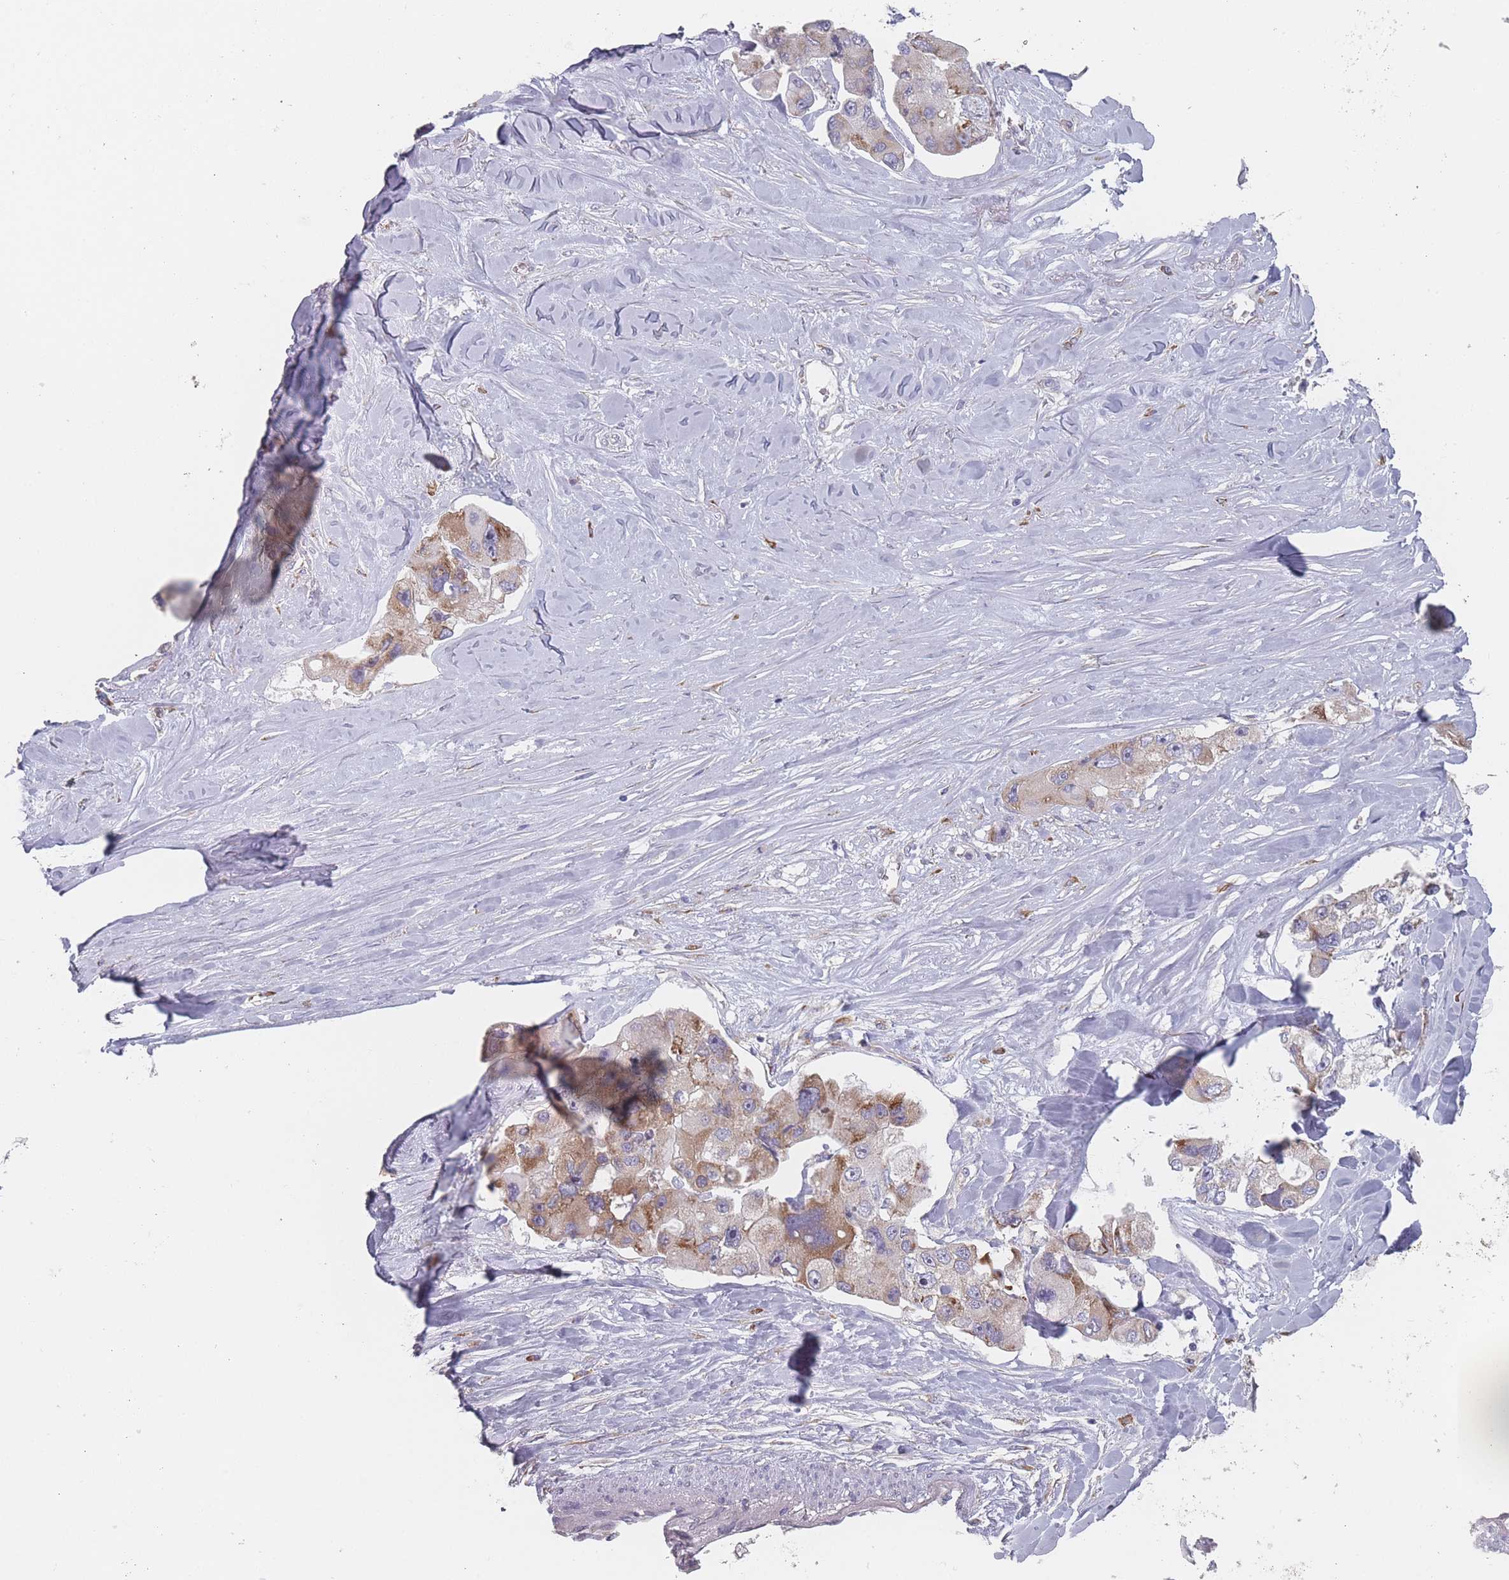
{"staining": {"intensity": "moderate", "quantity": "25%-75%", "location": "cytoplasmic/membranous"}, "tissue": "lung cancer", "cell_type": "Tumor cells", "image_type": "cancer", "snomed": [{"axis": "morphology", "description": "Adenocarcinoma, NOS"}, {"axis": "topography", "description": "Lung"}], "caption": "Moderate cytoplasmic/membranous positivity for a protein is seen in approximately 25%-75% of tumor cells of adenocarcinoma (lung) using immunohistochemistry (IHC).", "gene": "CACNG5", "patient": {"sex": "female", "age": 54}}